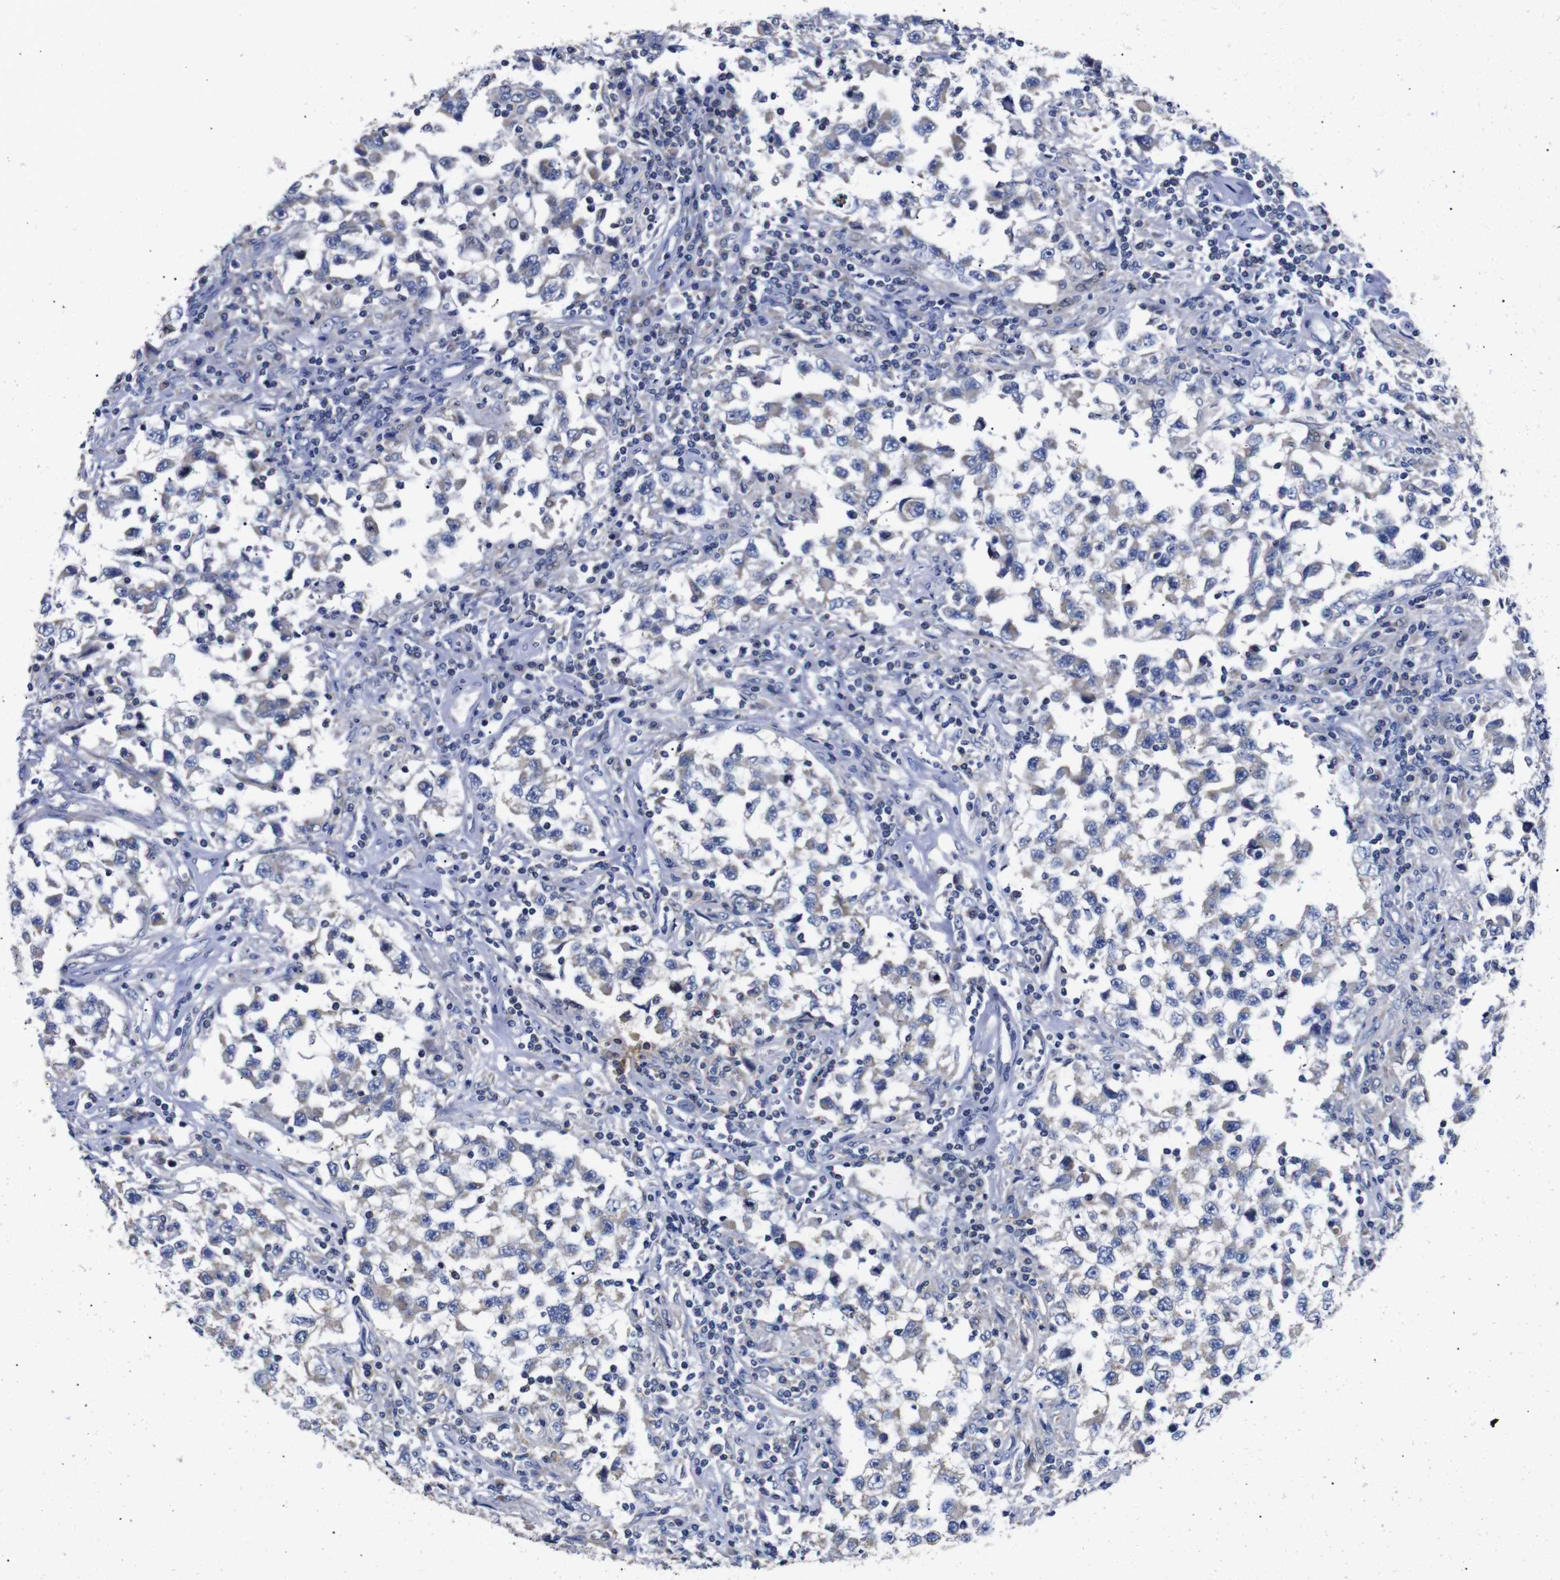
{"staining": {"intensity": "negative", "quantity": "none", "location": "none"}, "tissue": "testis cancer", "cell_type": "Tumor cells", "image_type": "cancer", "snomed": [{"axis": "morphology", "description": "Carcinoma, Embryonal, NOS"}, {"axis": "topography", "description": "Testis"}], "caption": "Testis cancer was stained to show a protein in brown. There is no significant staining in tumor cells. (DAB IHC with hematoxylin counter stain).", "gene": "OPN3", "patient": {"sex": "male", "age": 21}}